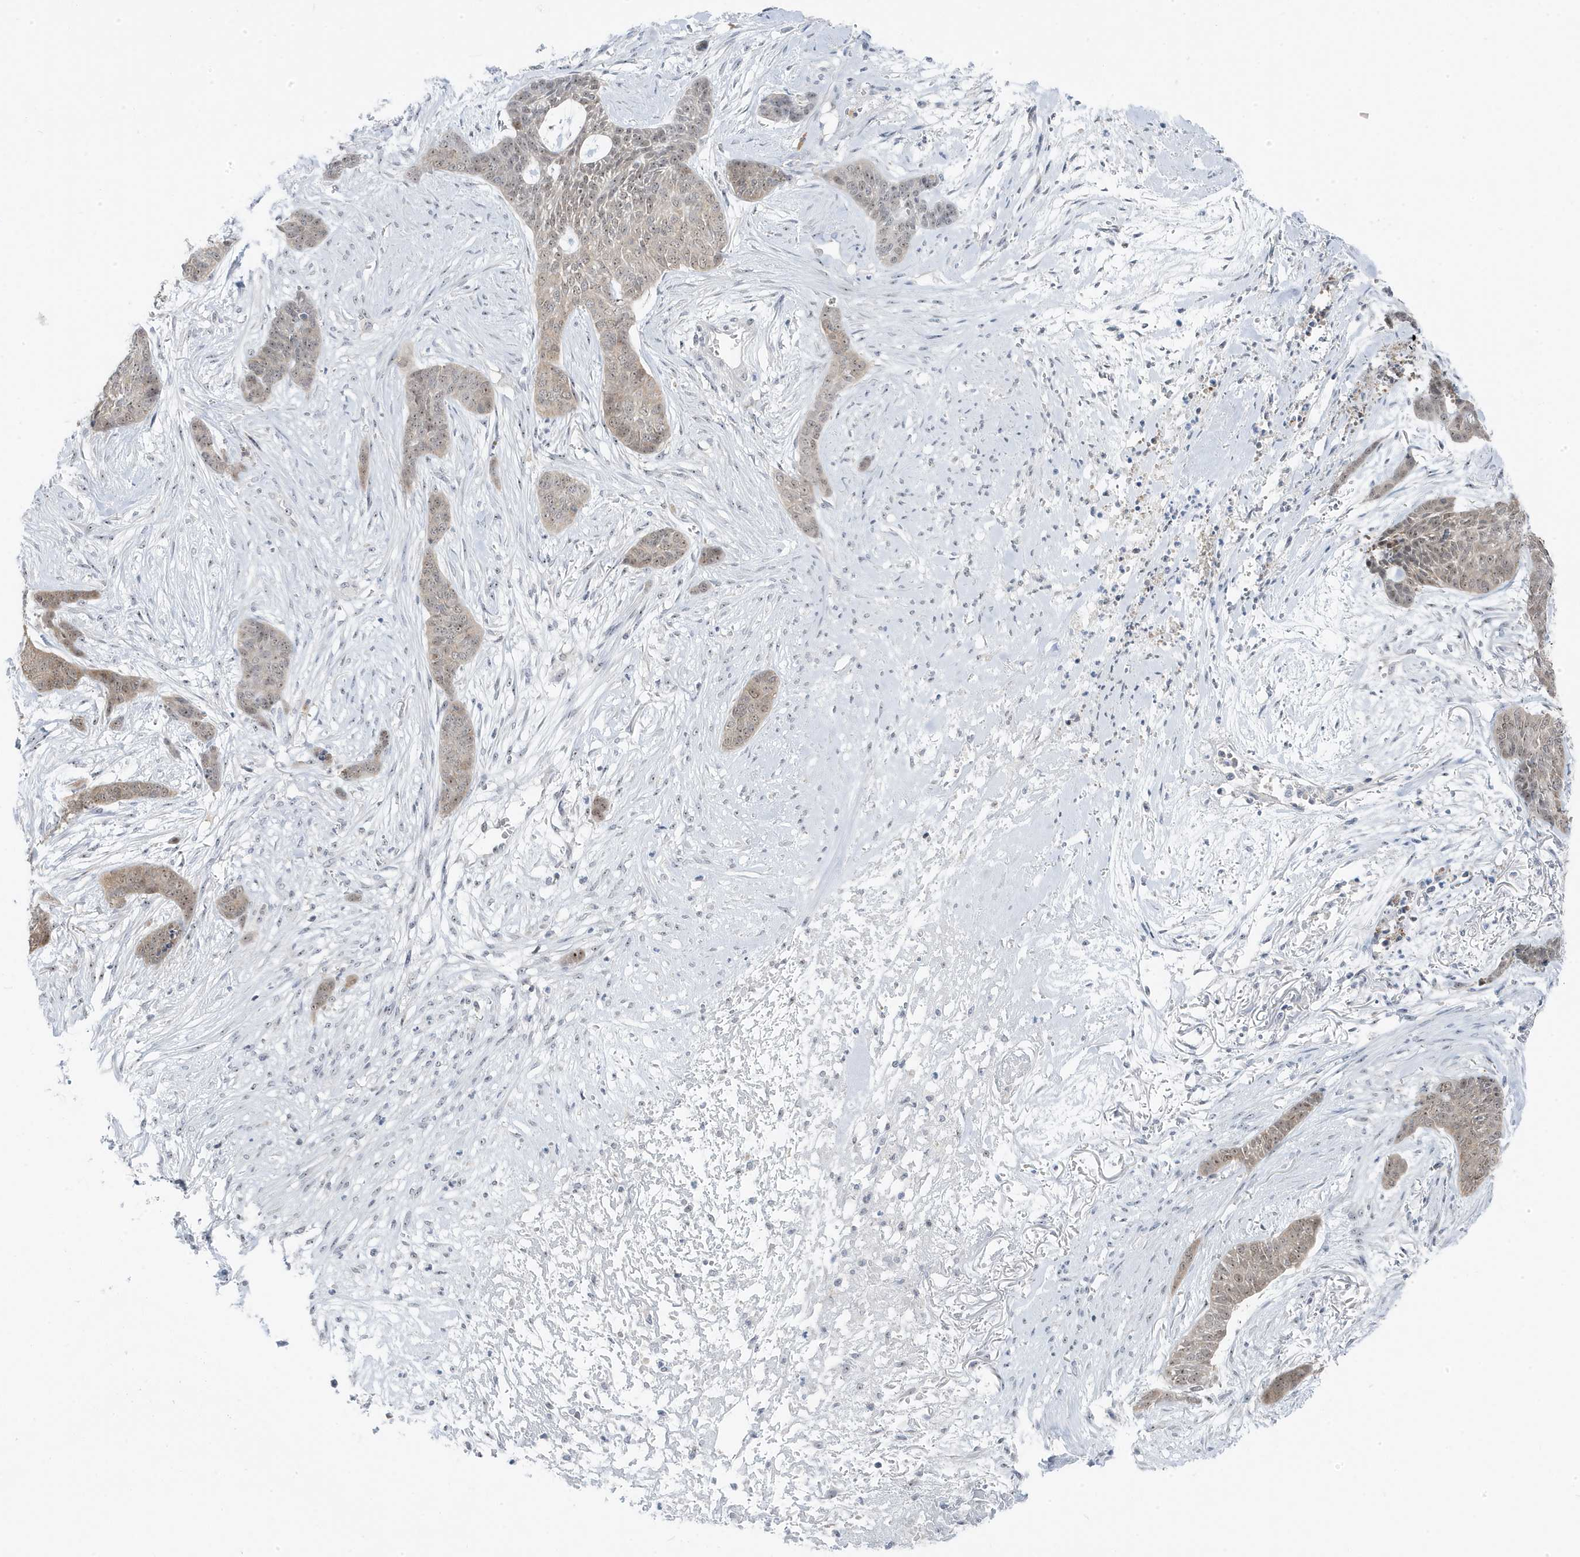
{"staining": {"intensity": "weak", "quantity": "25%-75%", "location": "nuclear"}, "tissue": "skin cancer", "cell_type": "Tumor cells", "image_type": "cancer", "snomed": [{"axis": "morphology", "description": "Basal cell carcinoma"}, {"axis": "topography", "description": "Skin"}], "caption": "Tumor cells show low levels of weak nuclear staining in about 25%-75% of cells in human skin basal cell carcinoma. (DAB IHC with brightfield microscopy, high magnification).", "gene": "TSEN15", "patient": {"sex": "female", "age": 64}}